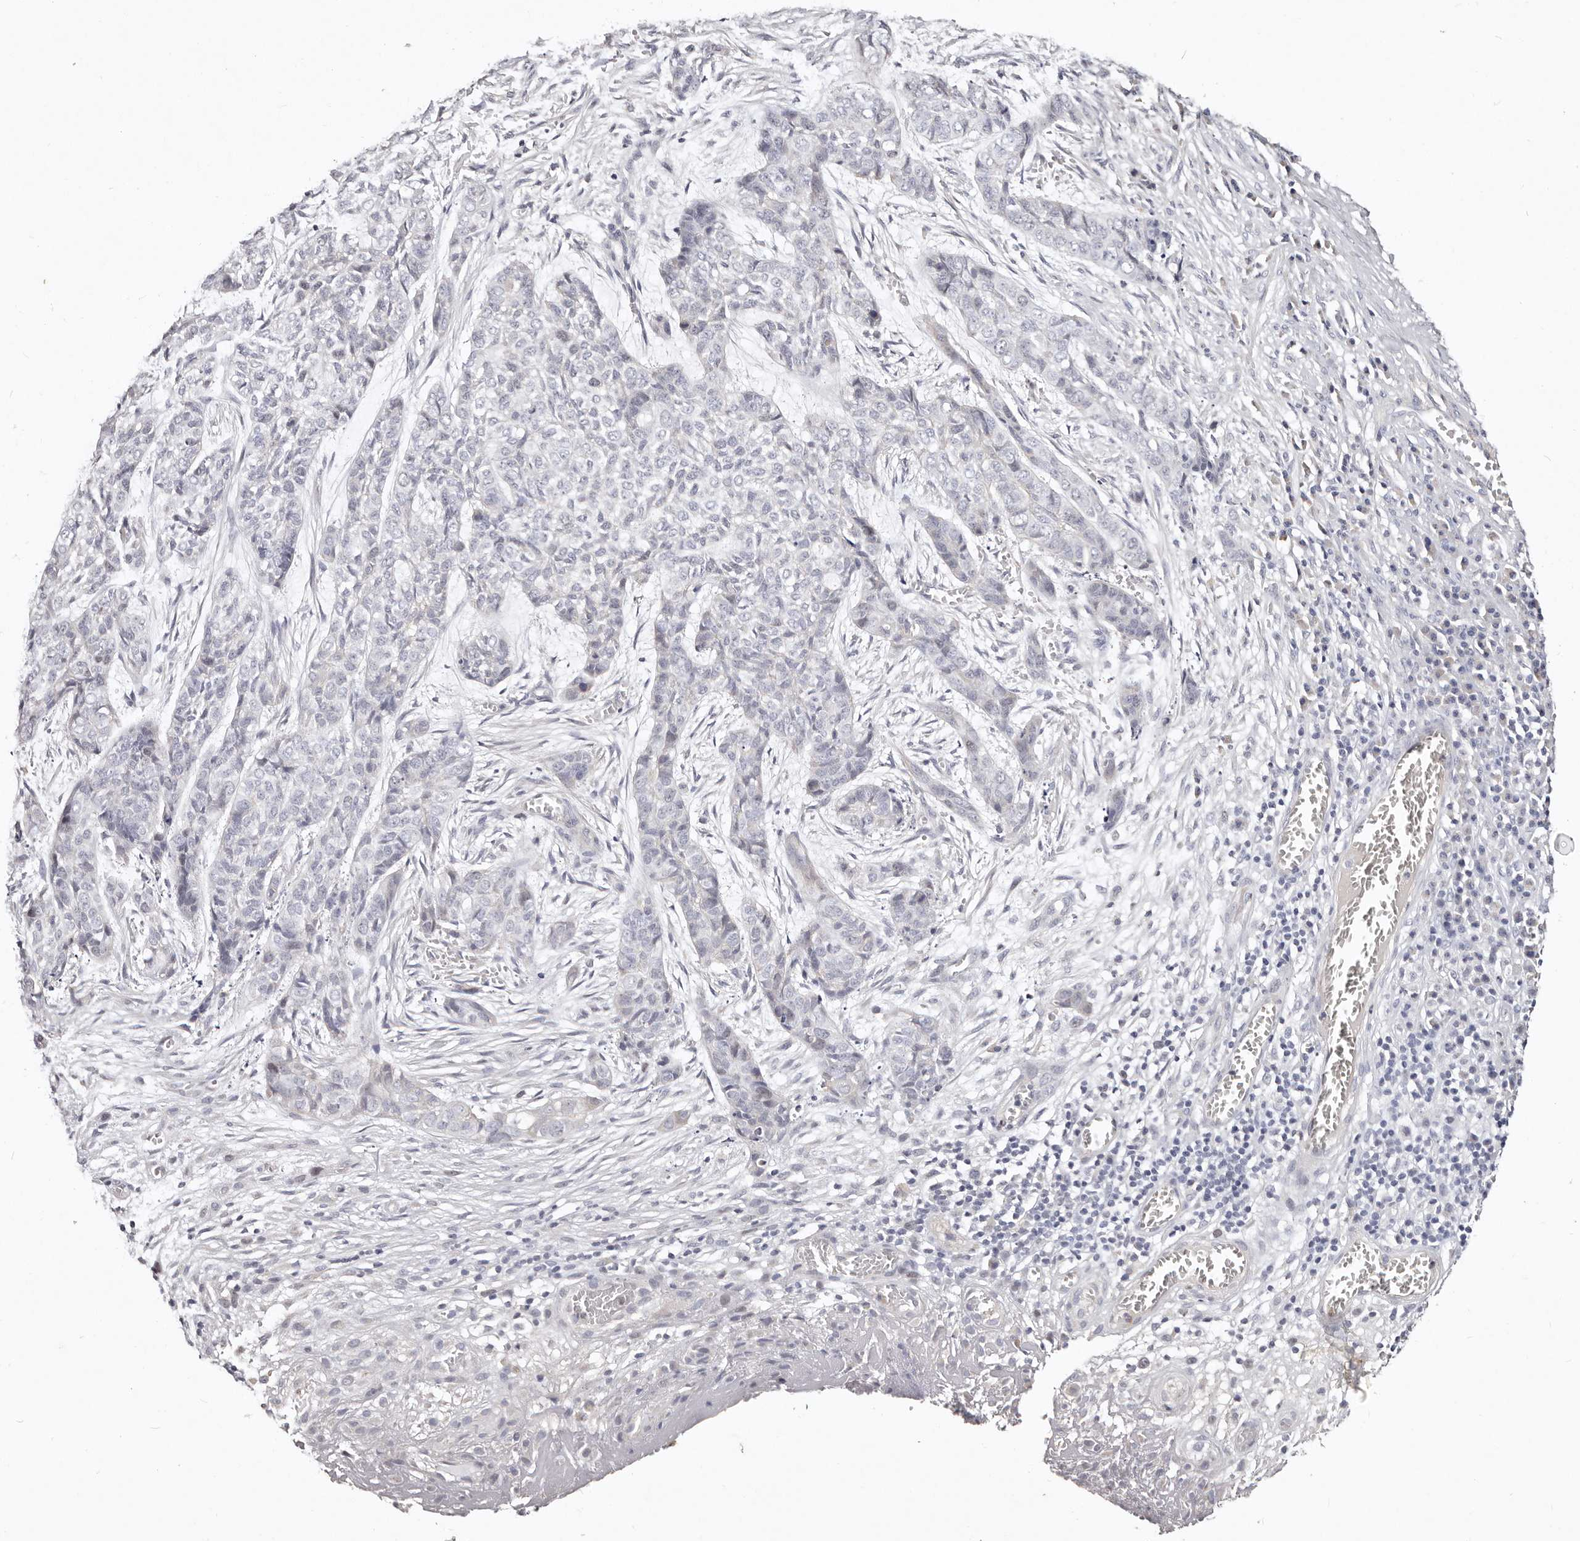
{"staining": {"intensity": "negative", "quantity": "none", "location": "none"}, "tissue": "skin cancer", "cell_type": "Tumor cells", "image_type": "cancer", "snomed": [{"axis": "morphology", "description": "Basal cell carcinoma"}, {"axis": "topography", "description": "Skin"}], "caption": "Immunohistochemical staining of skin cancer demonstrates no significant positivity in tumor cells.", "gene": "MRPS33", "patient": {"sex": "female", "age": 64}}